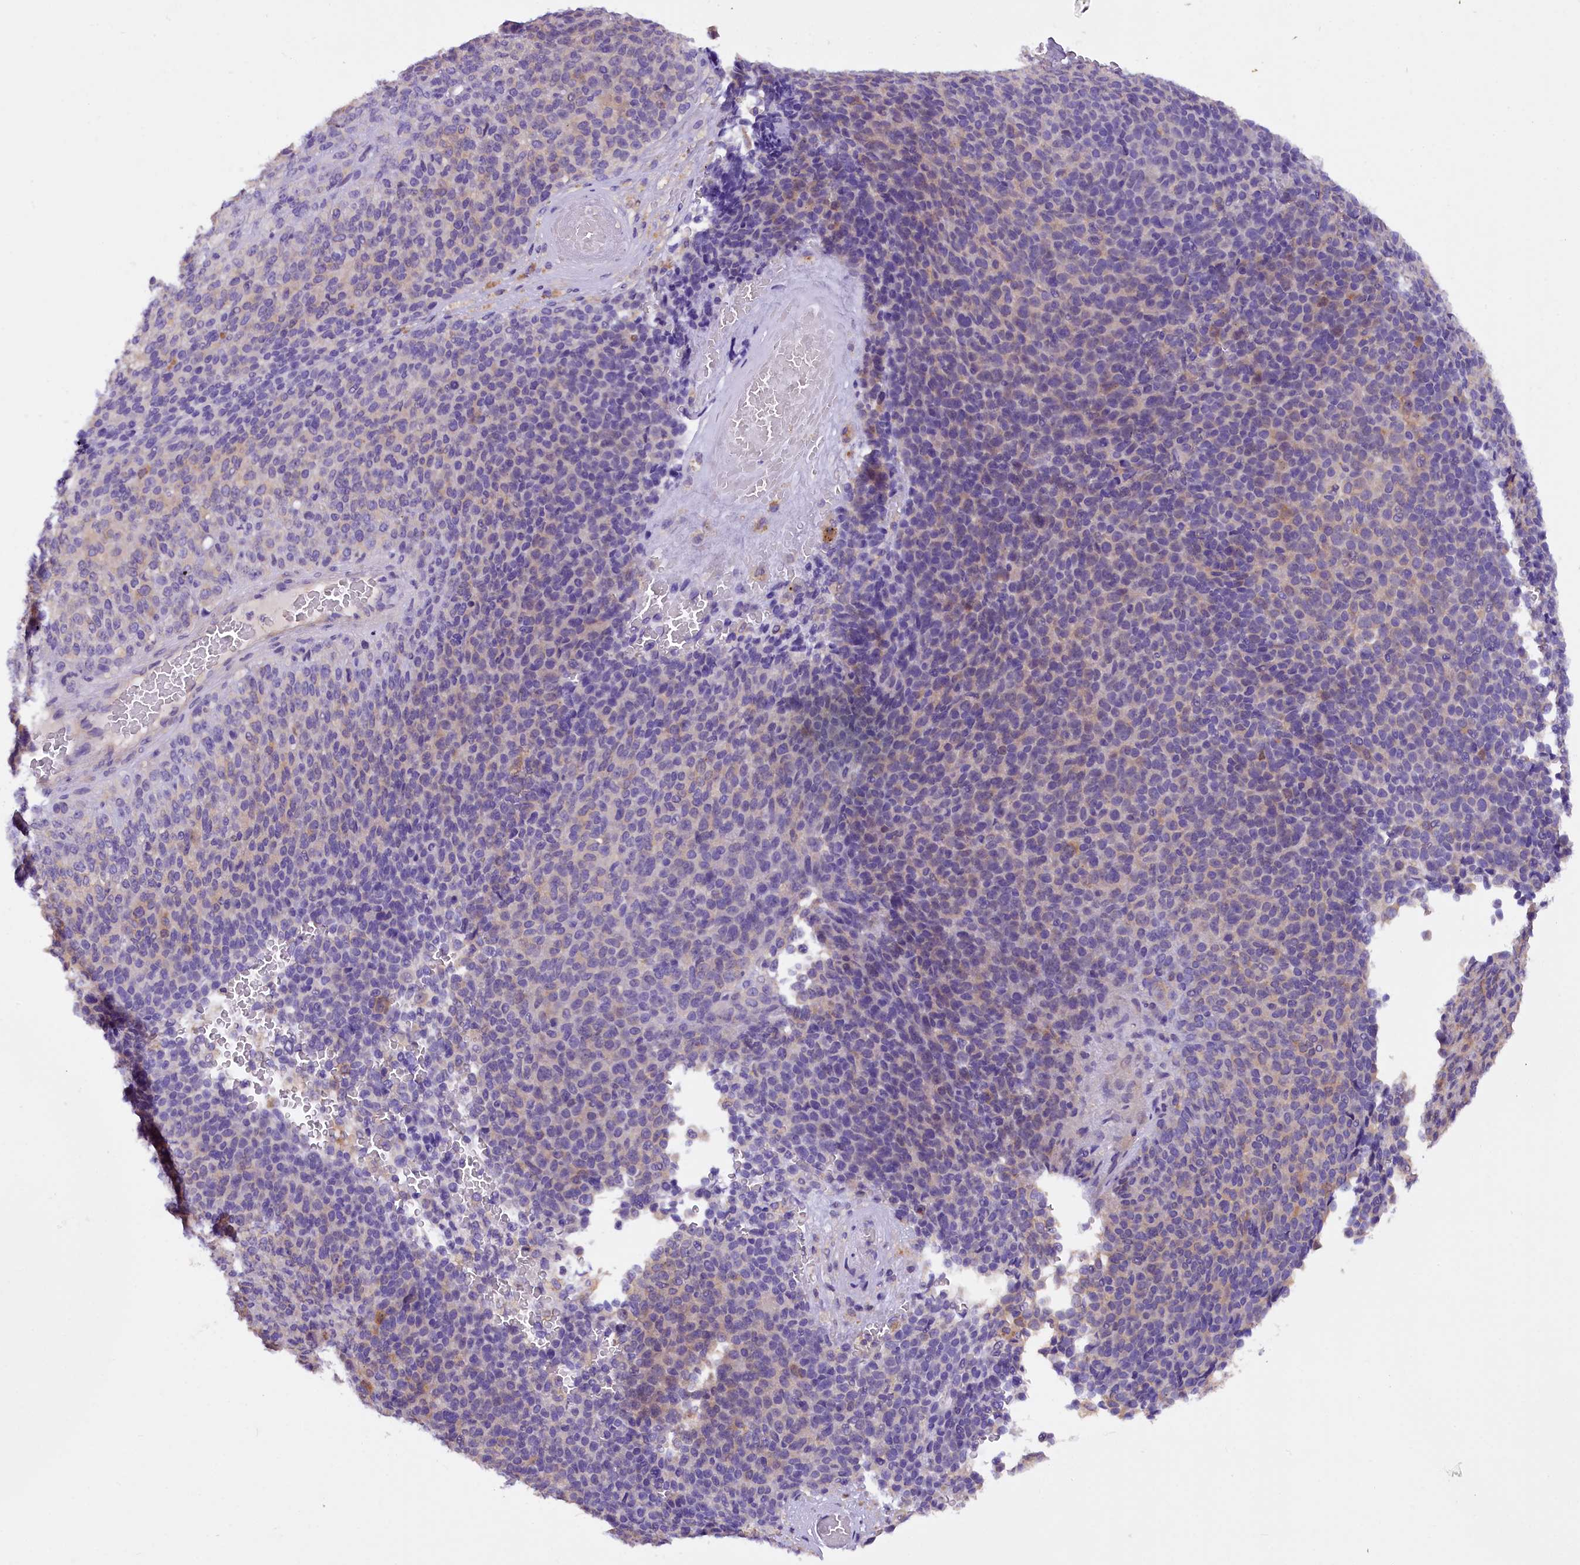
{"staining": {"intensity": "negative", "quantity": "none", "location": "none"}, "tissue": "melanoma", "cell_type": "Tumor cells", "image_type": "cancer", "snomed": [{"axis": "morphology", "description": "Malignant melanoma, Metastatic site"}, {"axis": "topography", "description": "Brain"}], "caption": "Image shows no significant protein staining in tumor cells of melanoma.", "gene": "AP3B2", "patient": {"sex": "female", "age": 56}}